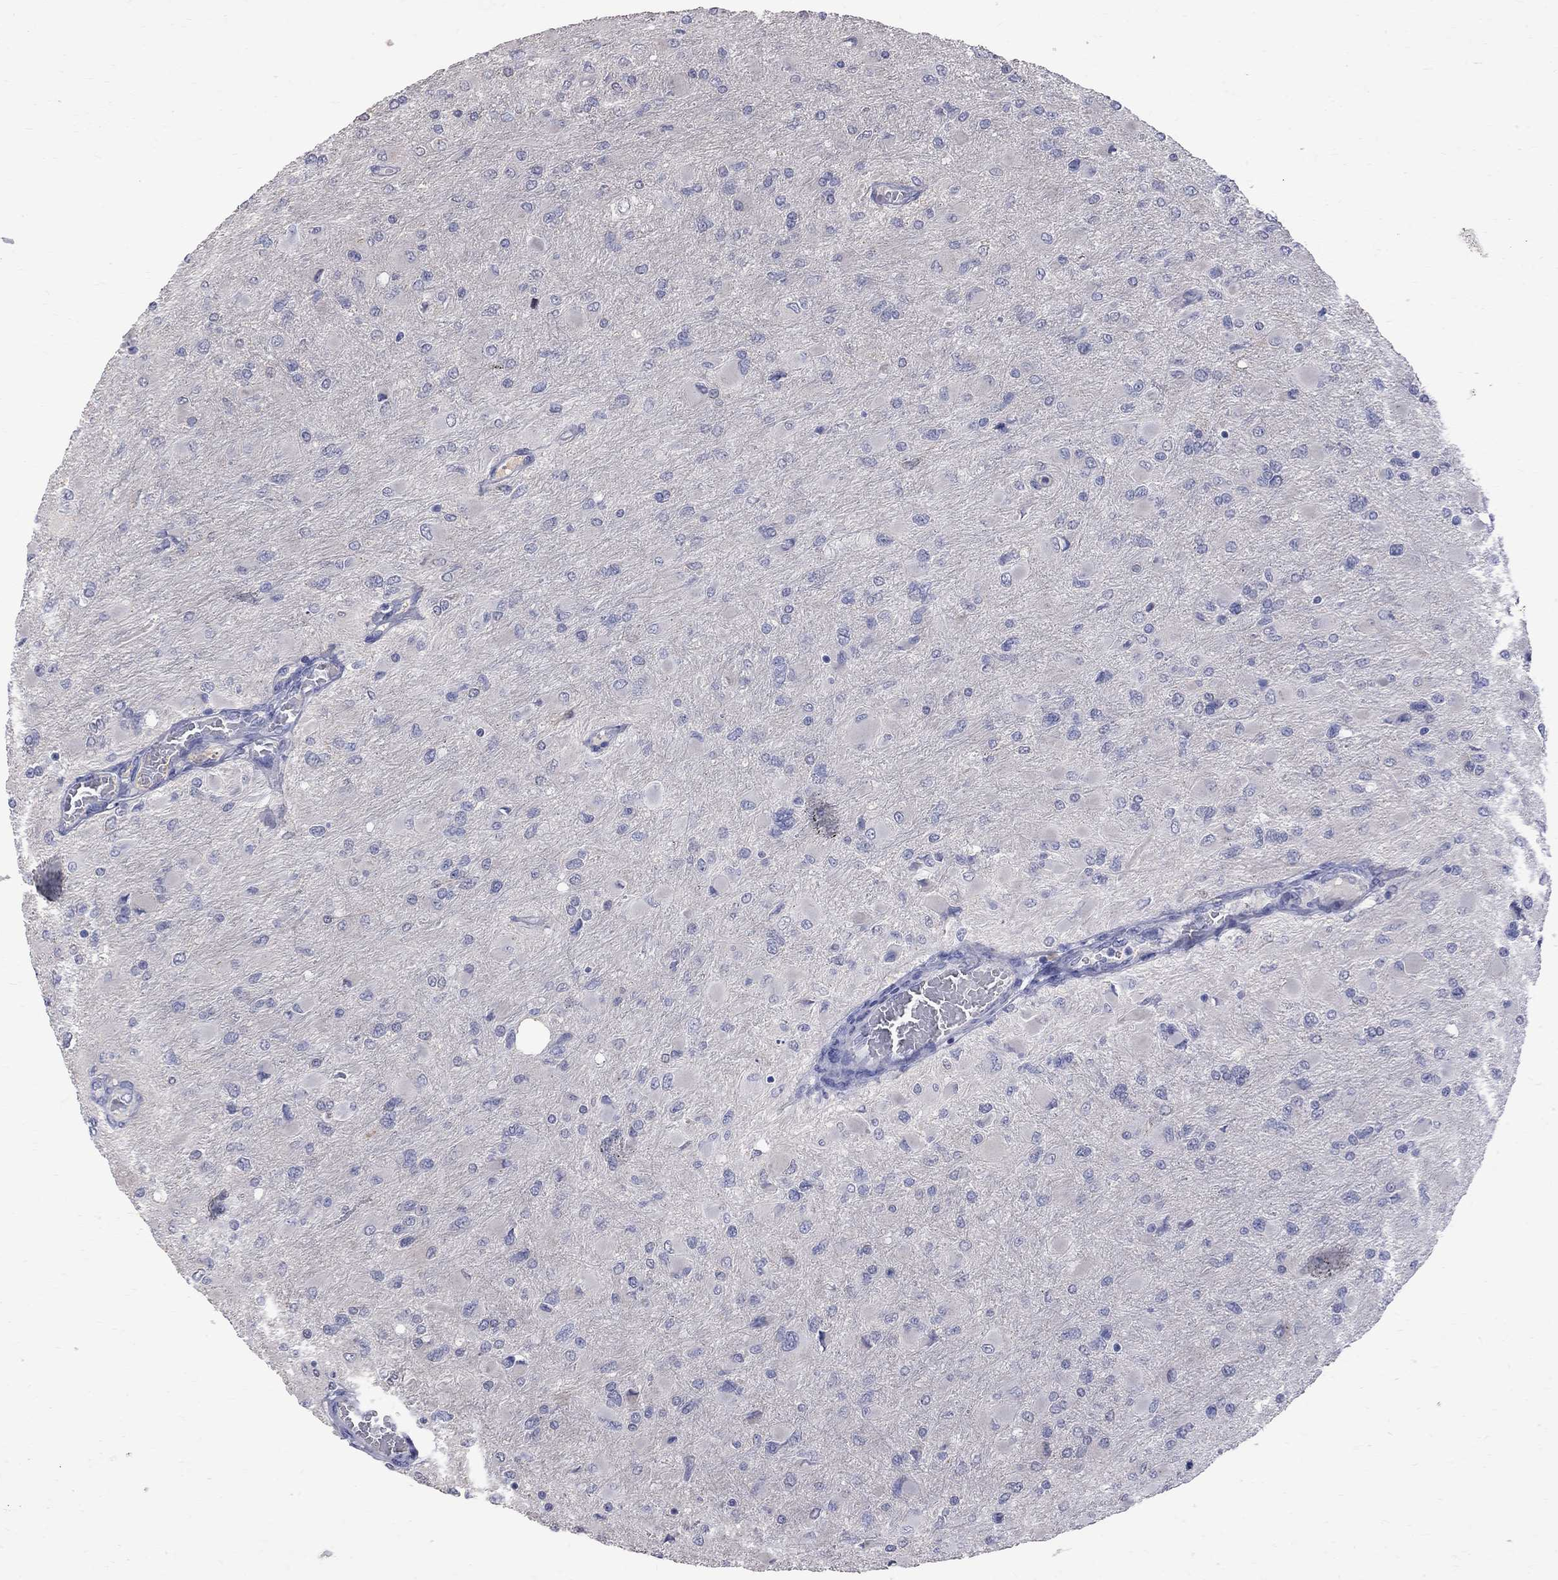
{"staining": {"intensity": "negative", "quantity": "none", "location": "none"}, "tissue": "glioma", "cell_type": "Tumor cells", "image_type": "cancer", "snomed": [{"axis": "morphology", "description": "Glioma, malignant, High grade"}, {"axis": "topography", "description": "Cerebral cortex"}], "caption": "High magnification brightfield microscopy of malignant glioma (high-grade) stained with DAB (brown) and counterstained with hematoxylin (blue): tumor cells show no significant staining. (DAB immunohistochemistry (IHC) with hematoxylin counter stain).", "gene": "CKAP2", "patient": {"sex": "female", "age": 36}}